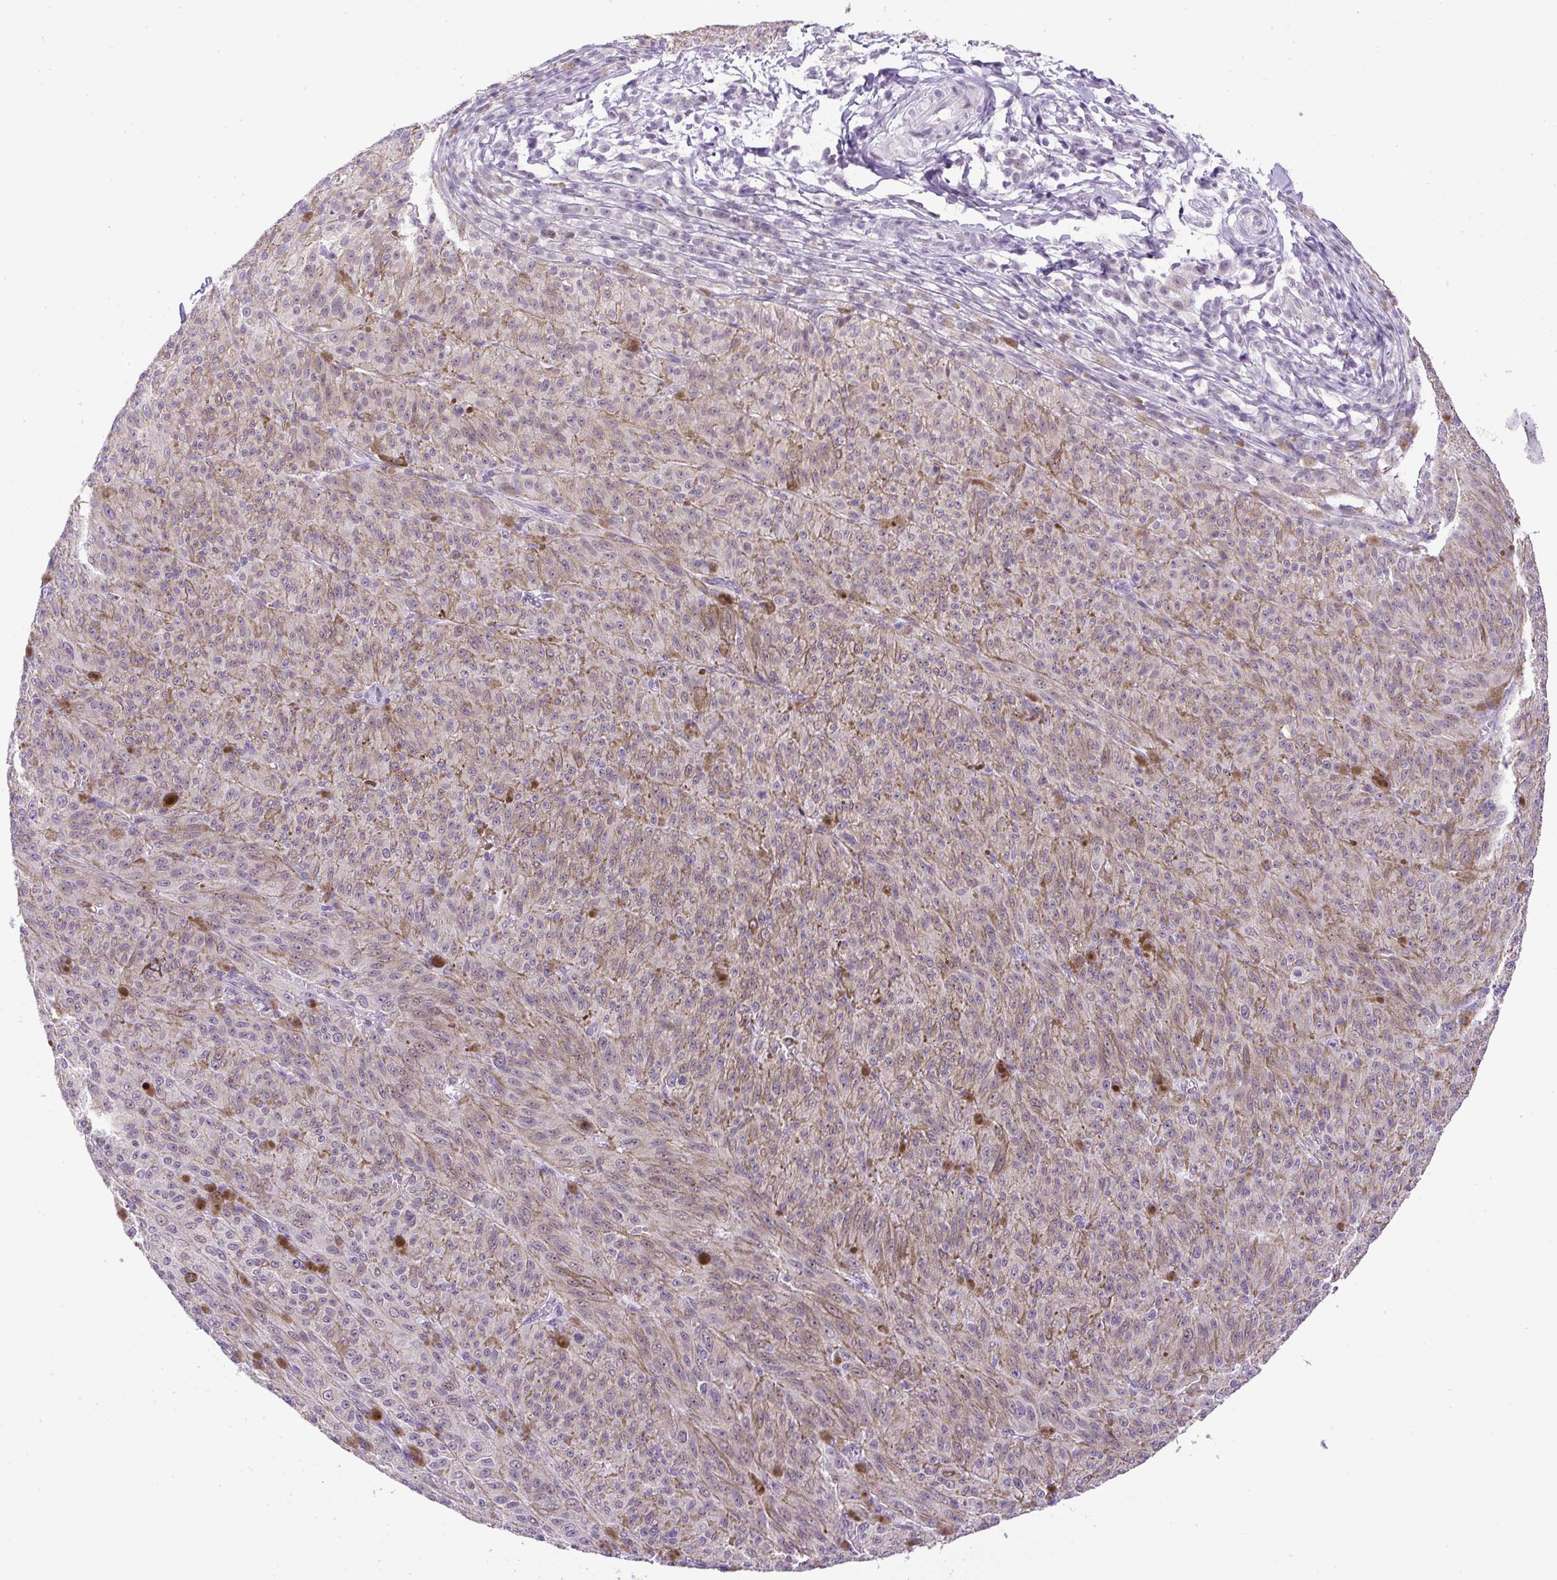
{"staining": {"intensity": "negative", "quantity": "none", "location": "none"}, "tissue": "melanoma", "cell_type": "Tumor cells", "image_type": "cancer", "snomed": [{"axis": "morphology", "description": "Malignant melanoma, NOS"}, {"axis": "topography", "description": "Skin"}], "caption": "This is an immunohistochemistry (IHC) photomicrograph of human melanoma. There is no positivity in tumor cells.", "gene": "RHBDD2", "patient": {"sex": "female", "age": 52}}